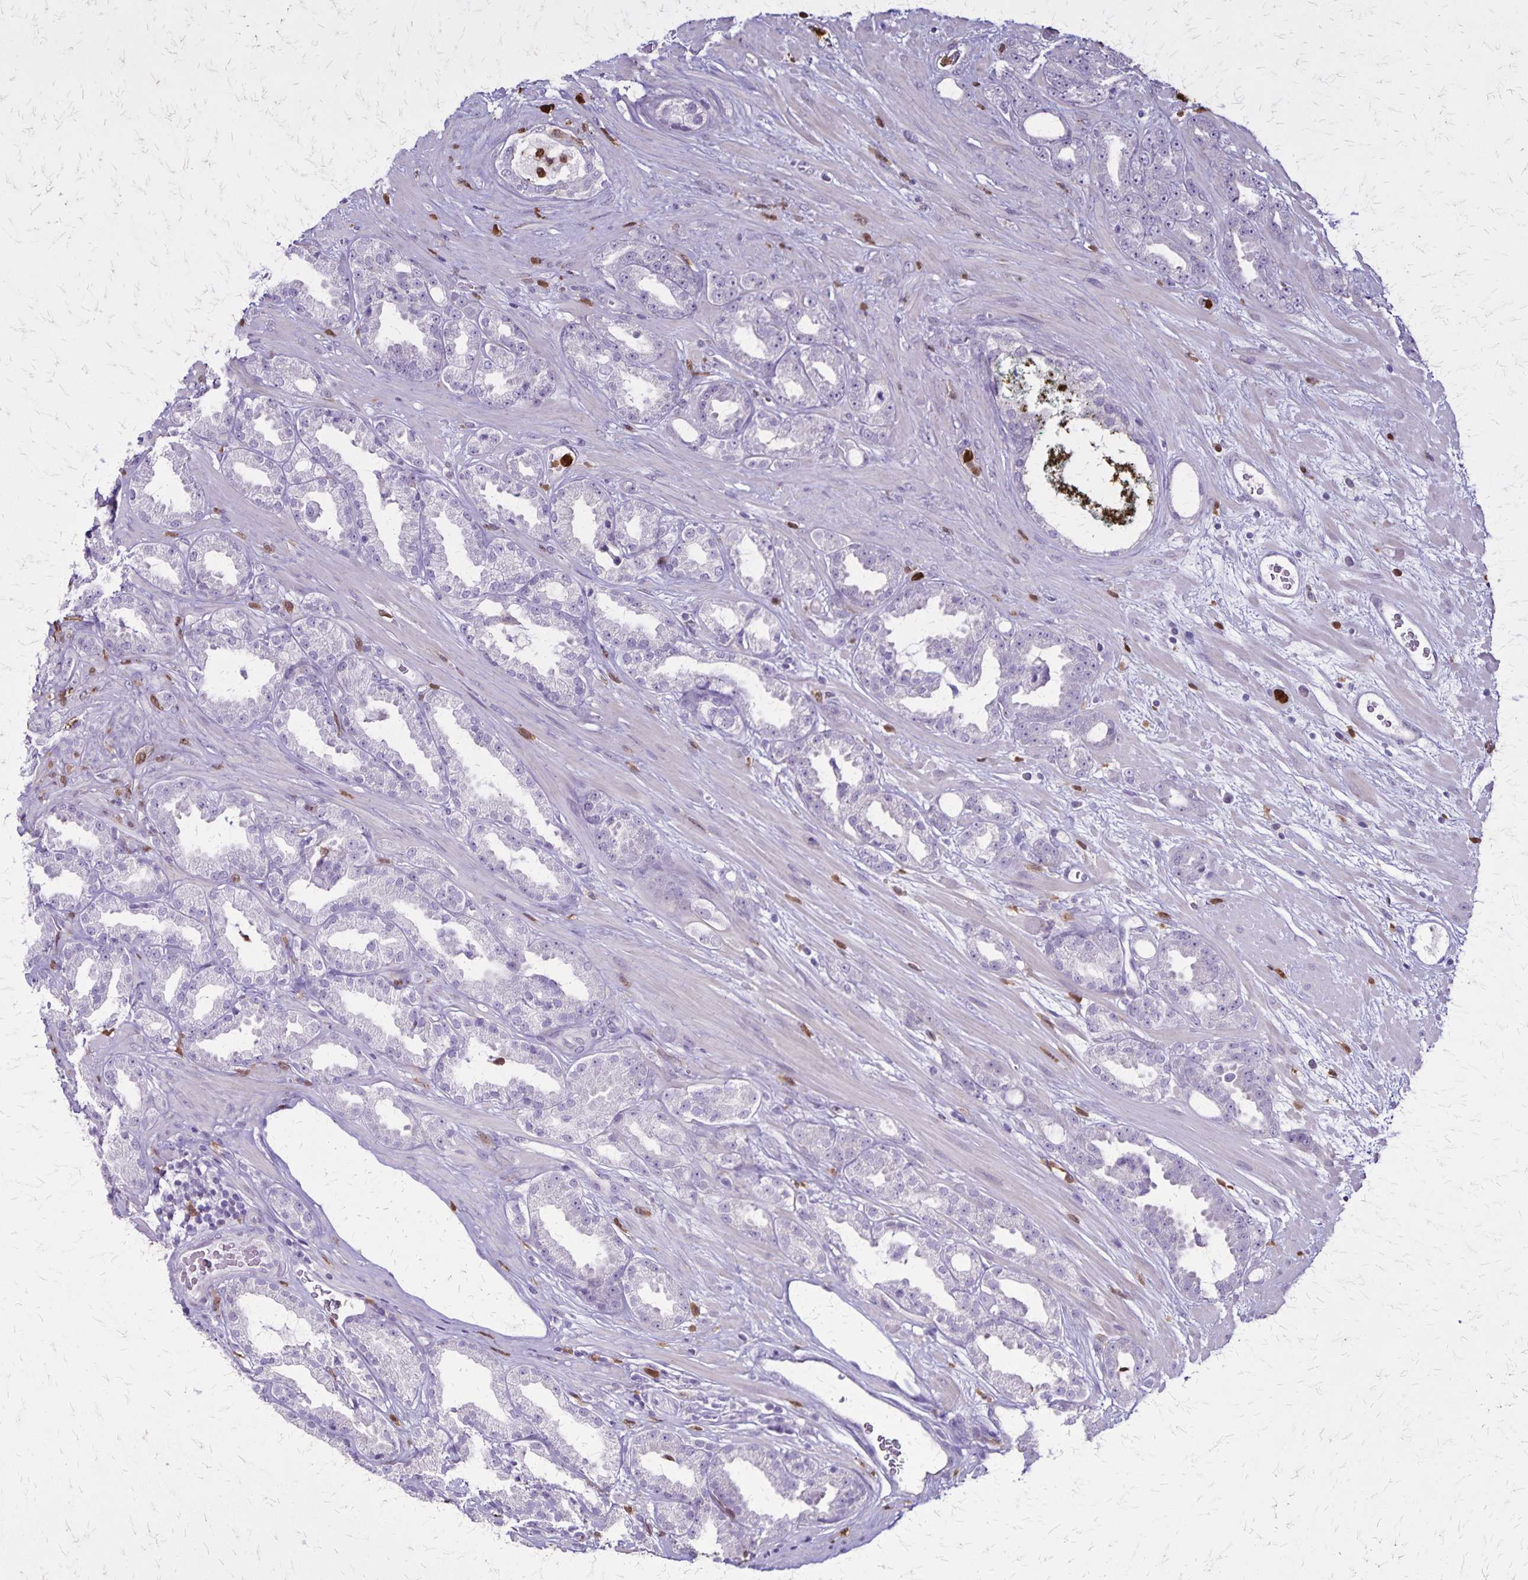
{"staining": {"intensity": "negative", "quantity": "none", "location": "none"}, "tissue": "prostate cancer", "cell_type": "Tumor cells", "image_type": "cancer", "snomed": [{"axis": "morphology", "description": "Adenocarcinoma, Low grade"}, {"axis": "topography", "description": "Prostate"}], "caption": "Tumor cells are negative for protein expression in human prostate cancer.", "gene": "ULBP3", "patient": {"sex": "male", "age": 61}}